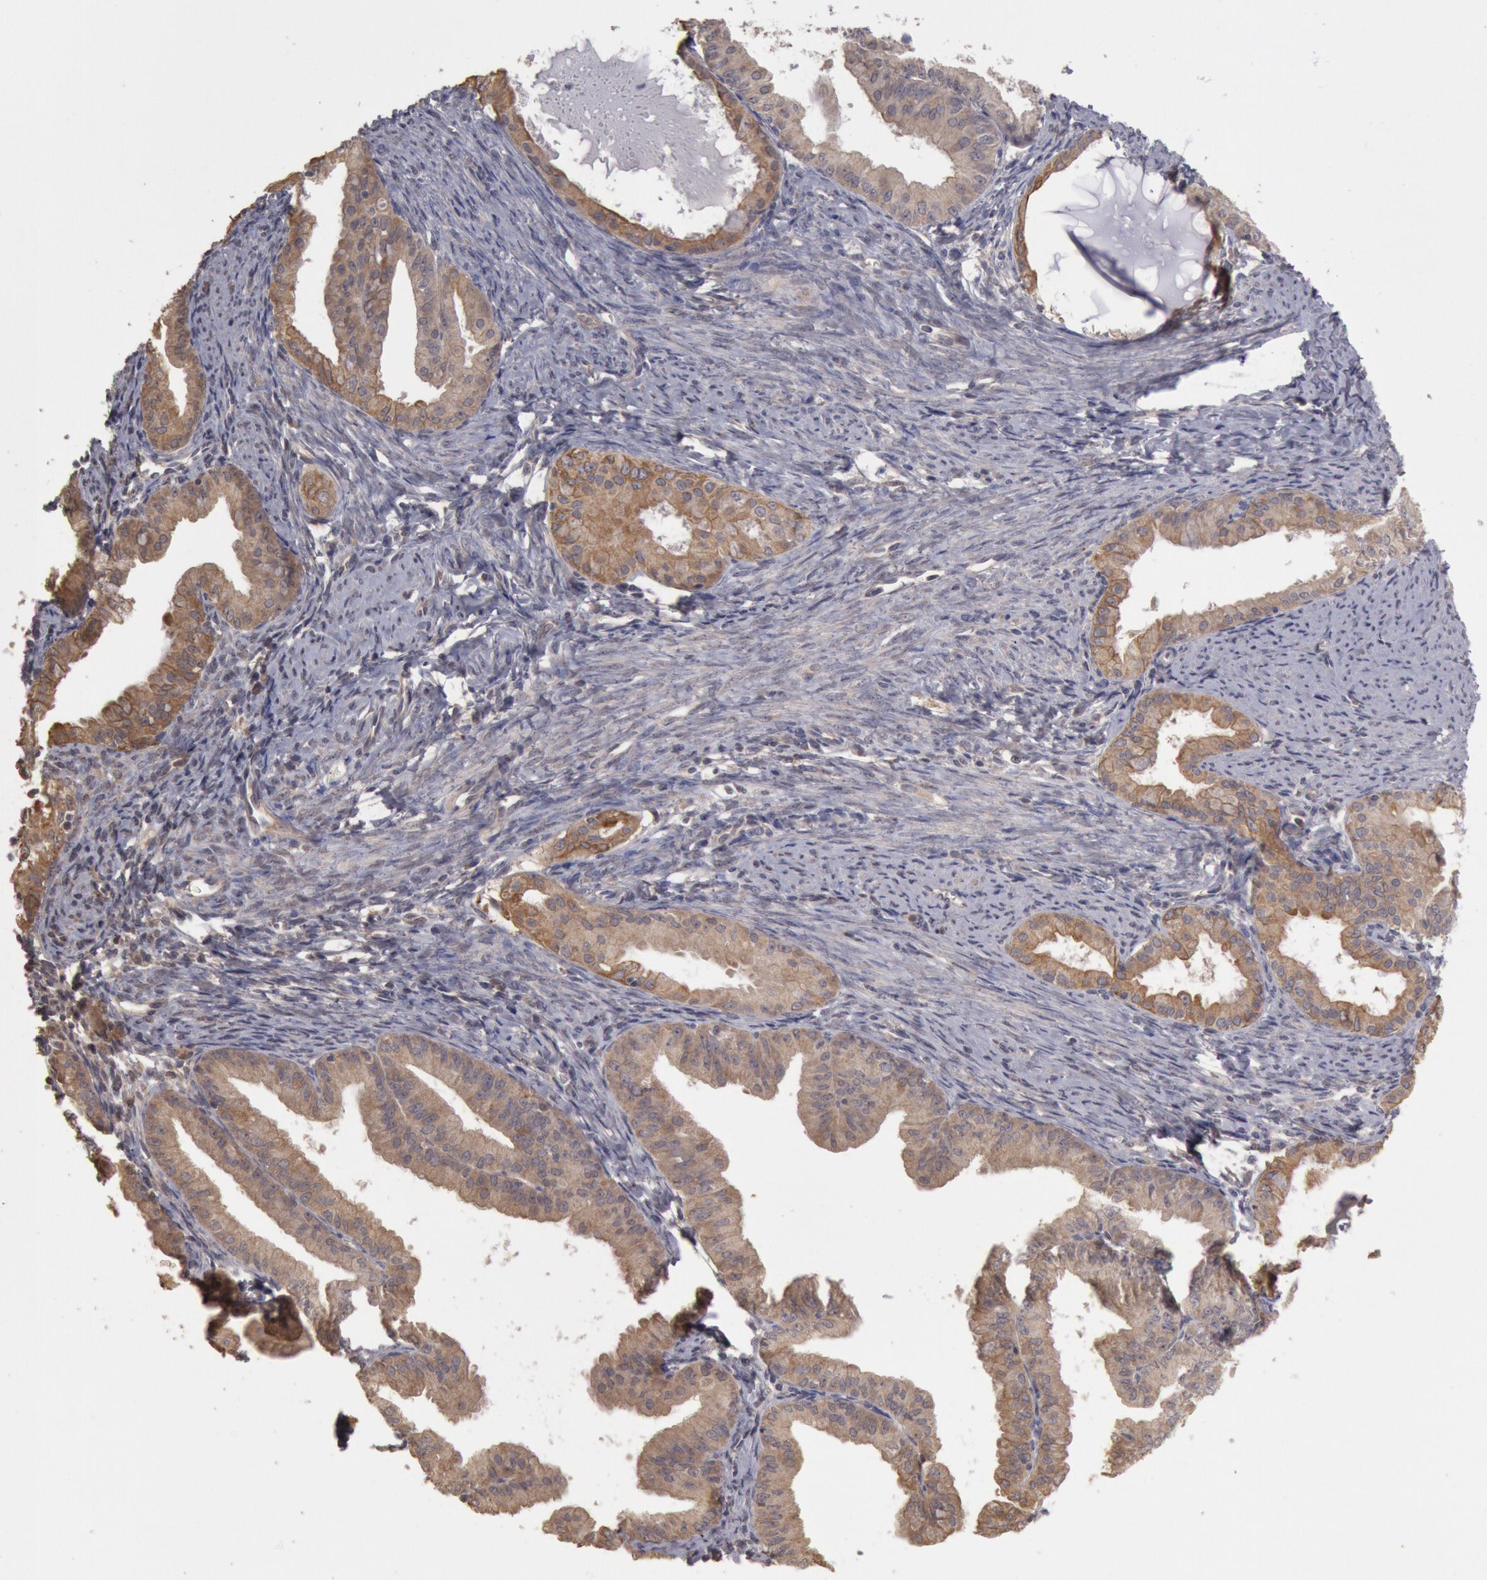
{"staining": {"intensity": "weak", "quantity": ">75%", "location": "cytoplasmic/membranous"}, "tissue": "endometrial cancer", "cell_type": "Tumor cells", "image_type": "cancer", "snomed": [{"axis": "morphology", "description": "Adenocarcinoma, NOS"}, {"axis": "topography", "description": "Endometrium"}], "caption": "A brown stain highlights weak cytoplasmic/membranous positivity of a protein in human endometrial cancer tumor cells.", "gene": "ZFP36L1", "patient": {"sex": "female", "age": 76}}